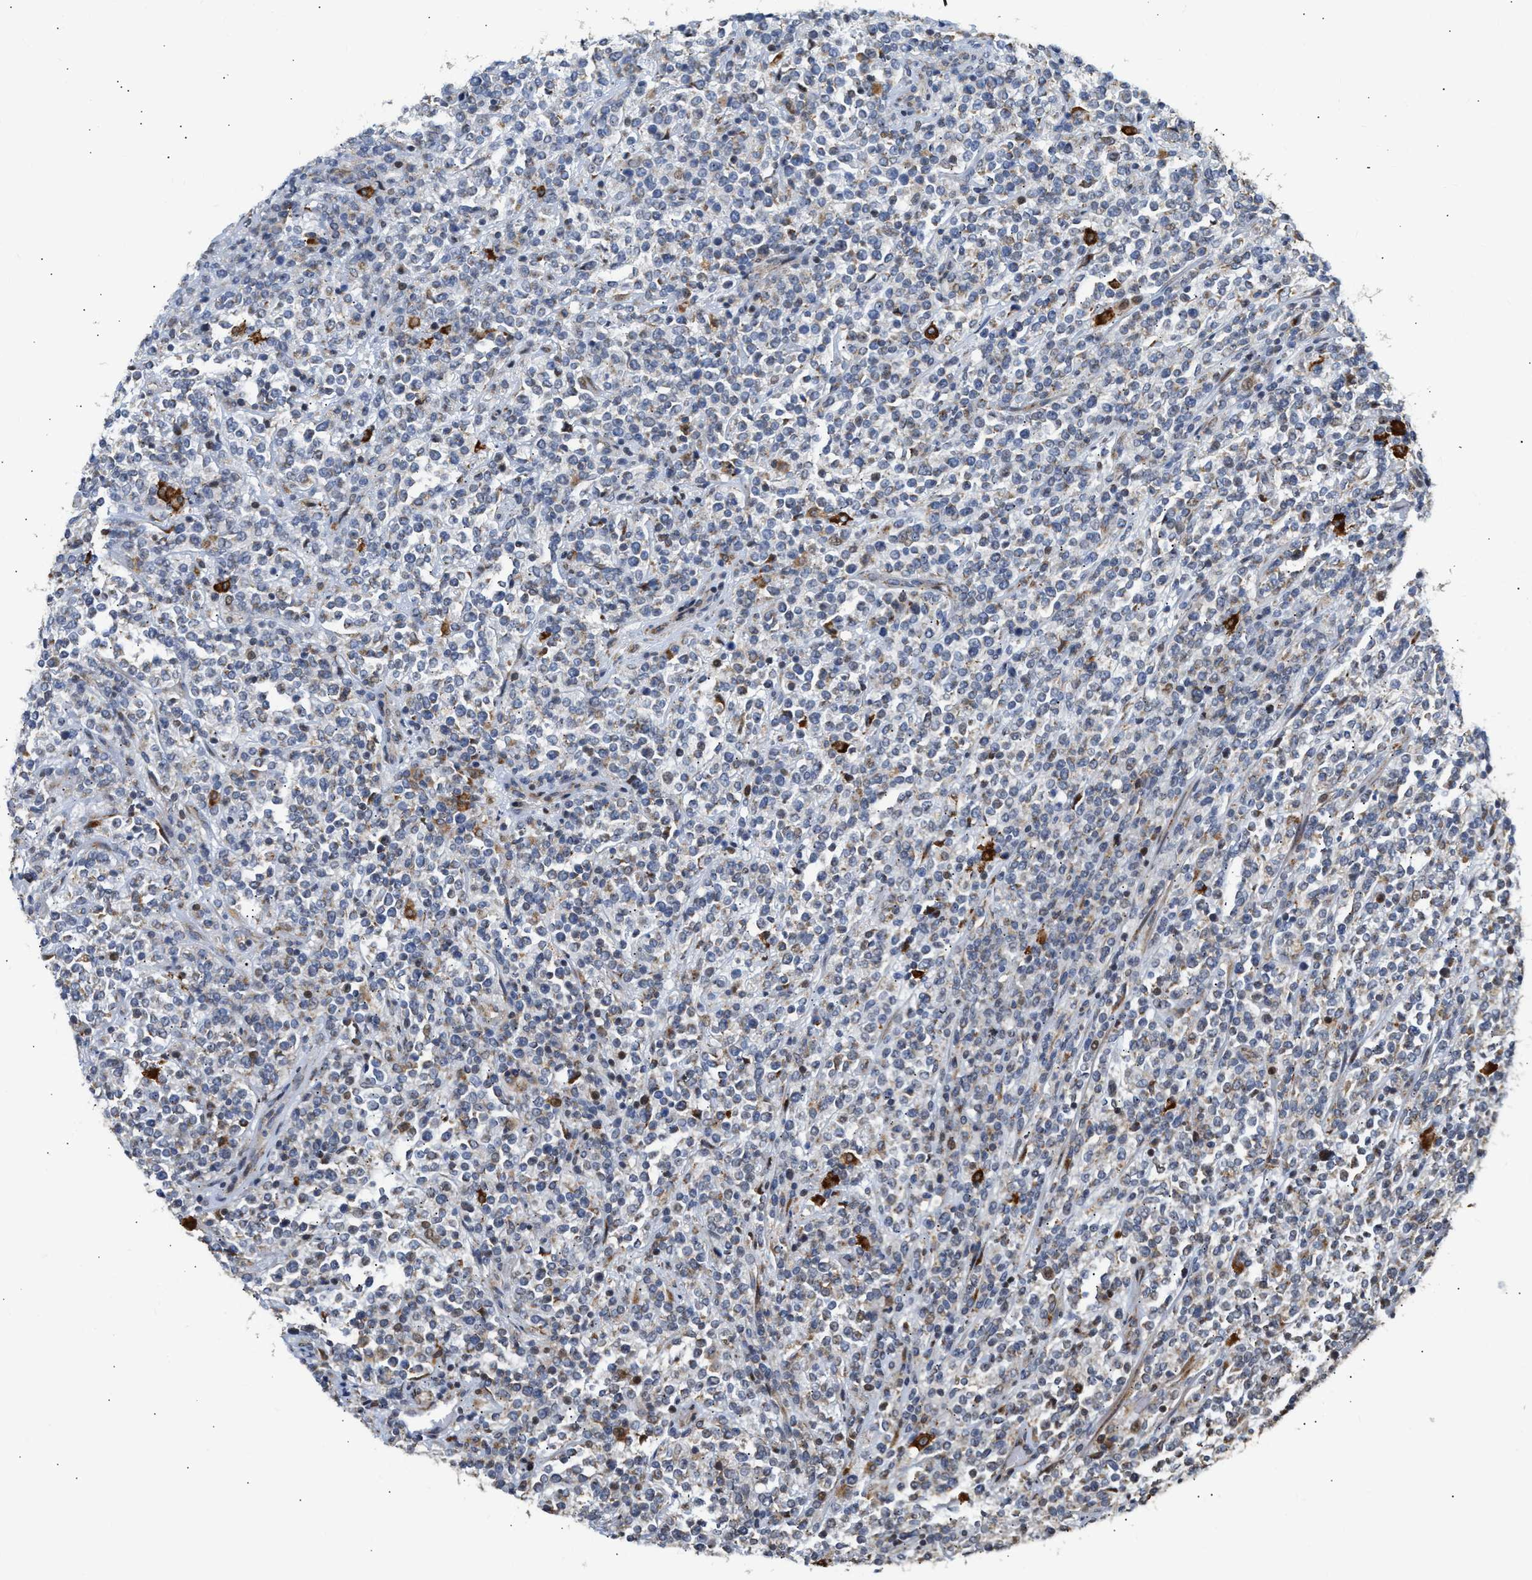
{"staining": {"intensity": "negative", "quantity": "none", "location": "none"}, "tissue": "lymphoma", "cell_type": "Tumor cells", "image_type": "cancer", "snomed": [{"axis": "morphology", "description": "Malignant lymphoma, non-Hodgkin's type, High grade"}, {"axis": "topography", "description": "Soft tissue"}], "caption": "High power microscopy photomicrograph of an IHC image of lymphoma, revealing no significant positivity in tumor cells.", "gene": "DEPTOR", "patient": {"sex": "male", "age": 18}}